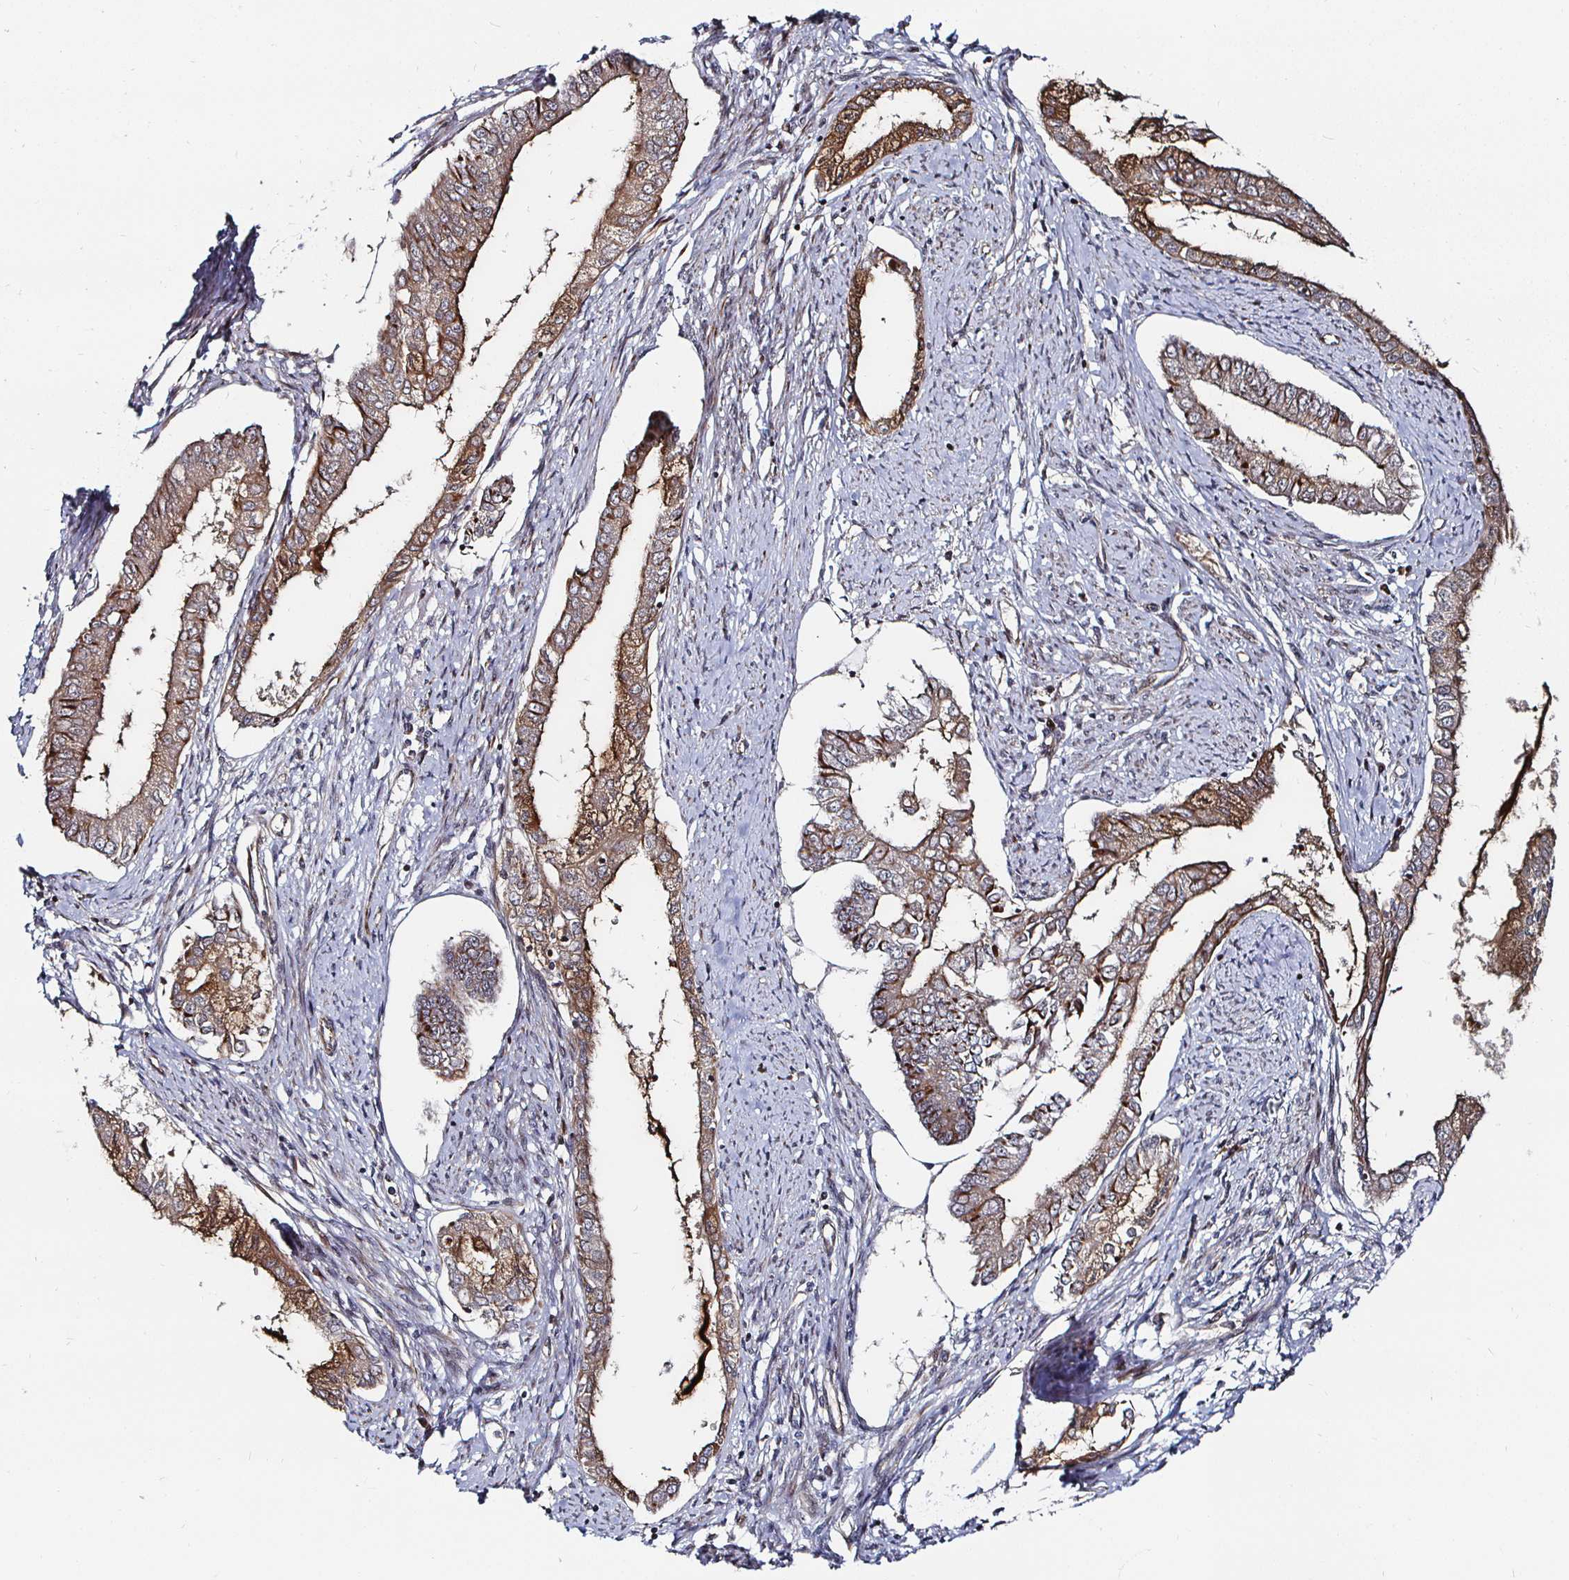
{"staining": {"intensity": "moderate", "quantity": ">75%", "location": "cytoplasmic/membranous"}, "tissue": "endometrial cancer", "cell_type": "Tumor cells", "image_type": "cancer", "snomed": [{"axis": "morphology", "description": "Adenocarcinoma, NOS"}, {"axis": "topography", "description": "Endometrium"}], "caption": "There is medium levels of moderate cytoplasmic/membranous expression in tumor cells of adenocarcinoma (endometrial), as demonstrated by immunohistochemical staining (brown color).", "gene": "TBKBP1", "patient": {"sex": "female", "age": 76}}